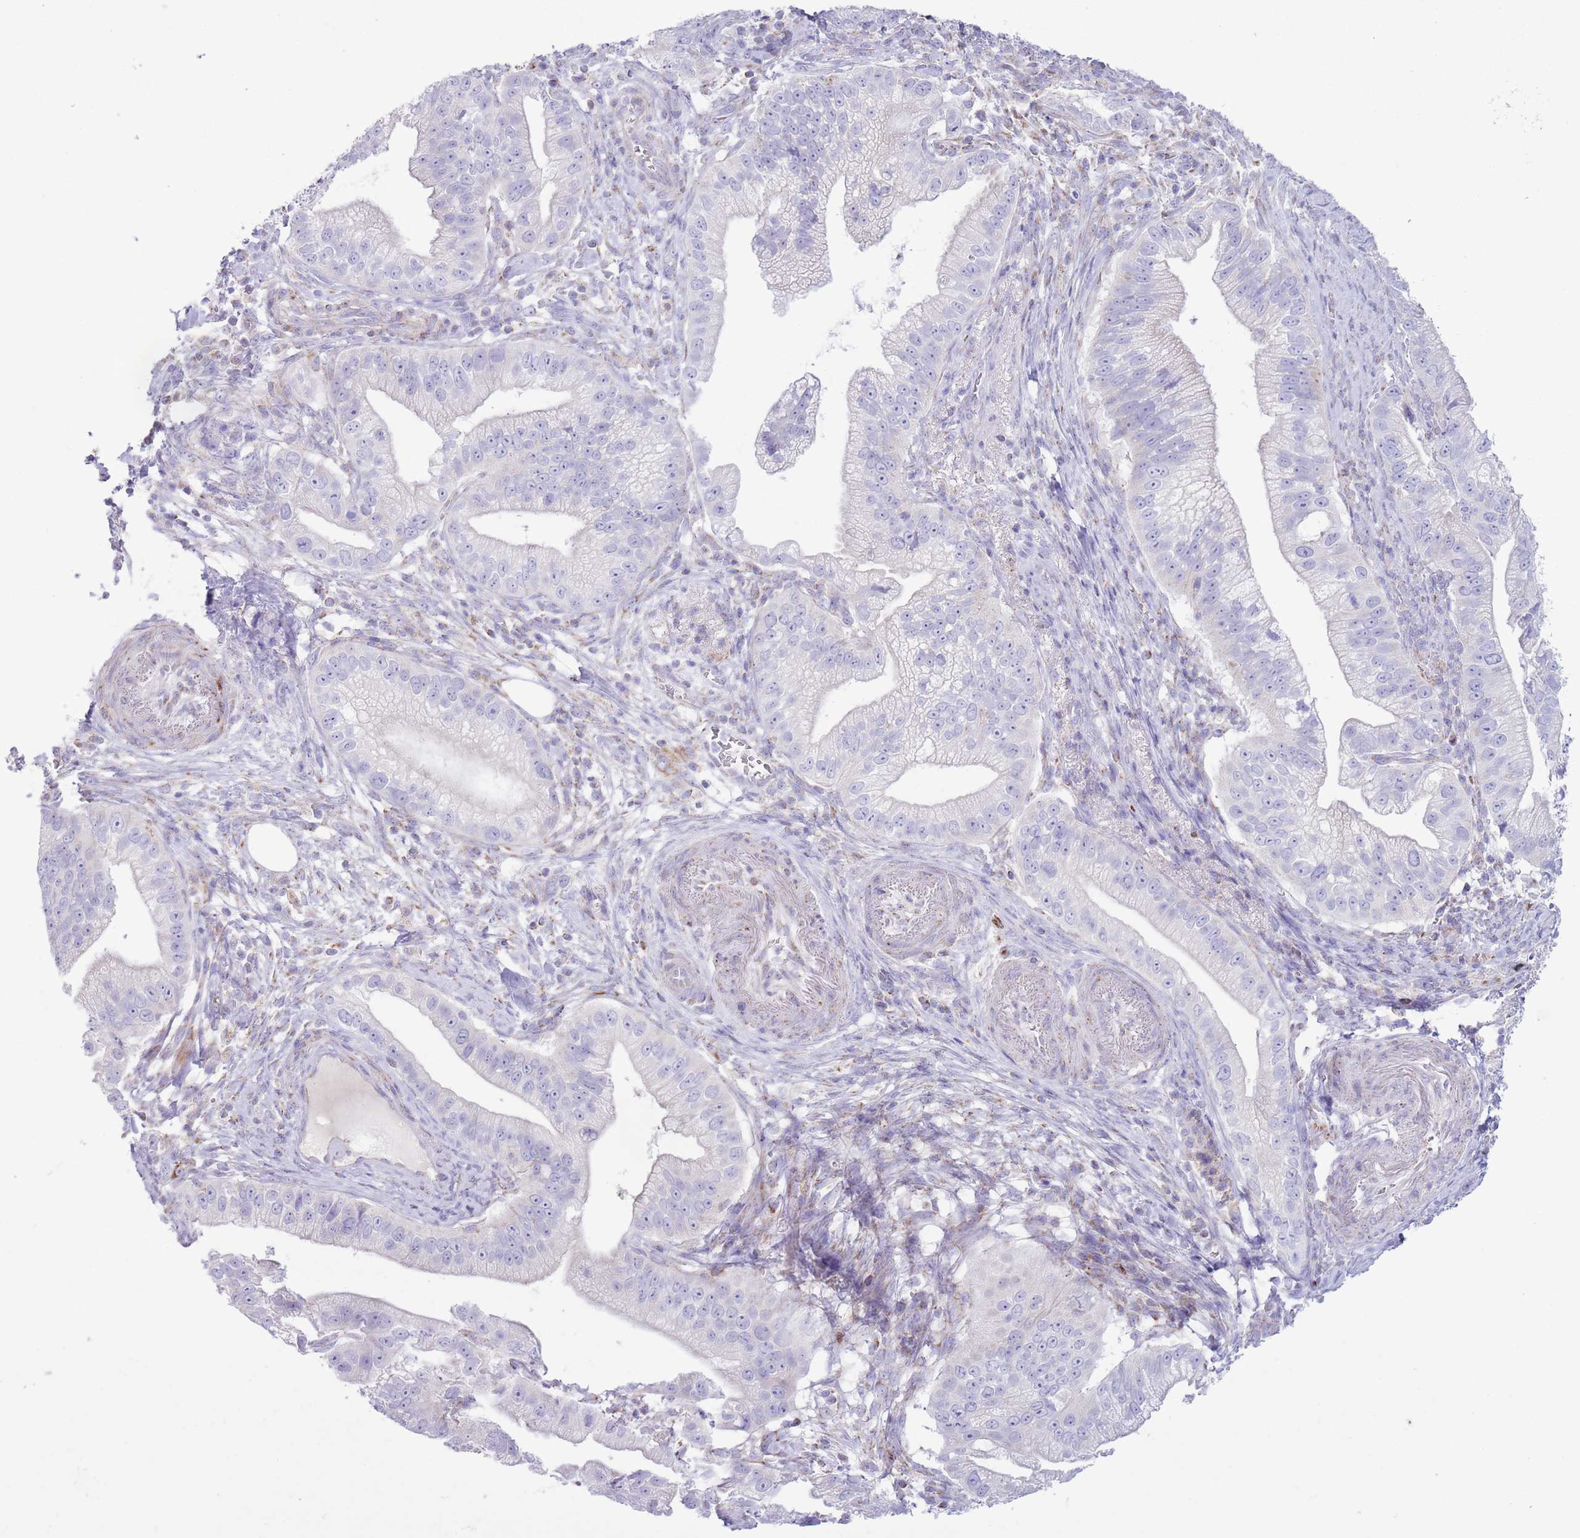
{"staining": {"intensity": "negative", "quantity": "none", "location": "none"}, "tissue": "pancreatic cancer", "cell_type": "Tumor cells", "image_type": "cancer", "snomed": [{"axis": "morphology", "description": "Adenocarcinoma, NOS"}, {"axis": "topography", "description": "Pancreas"}], "caption": "Immunohistochemical staining of human pancreatic adenocarcinoma reveals no significant staining in tumor cells.", "gene": "ATP6V1B1", "patient": {"sex": "male", "age": 70}}